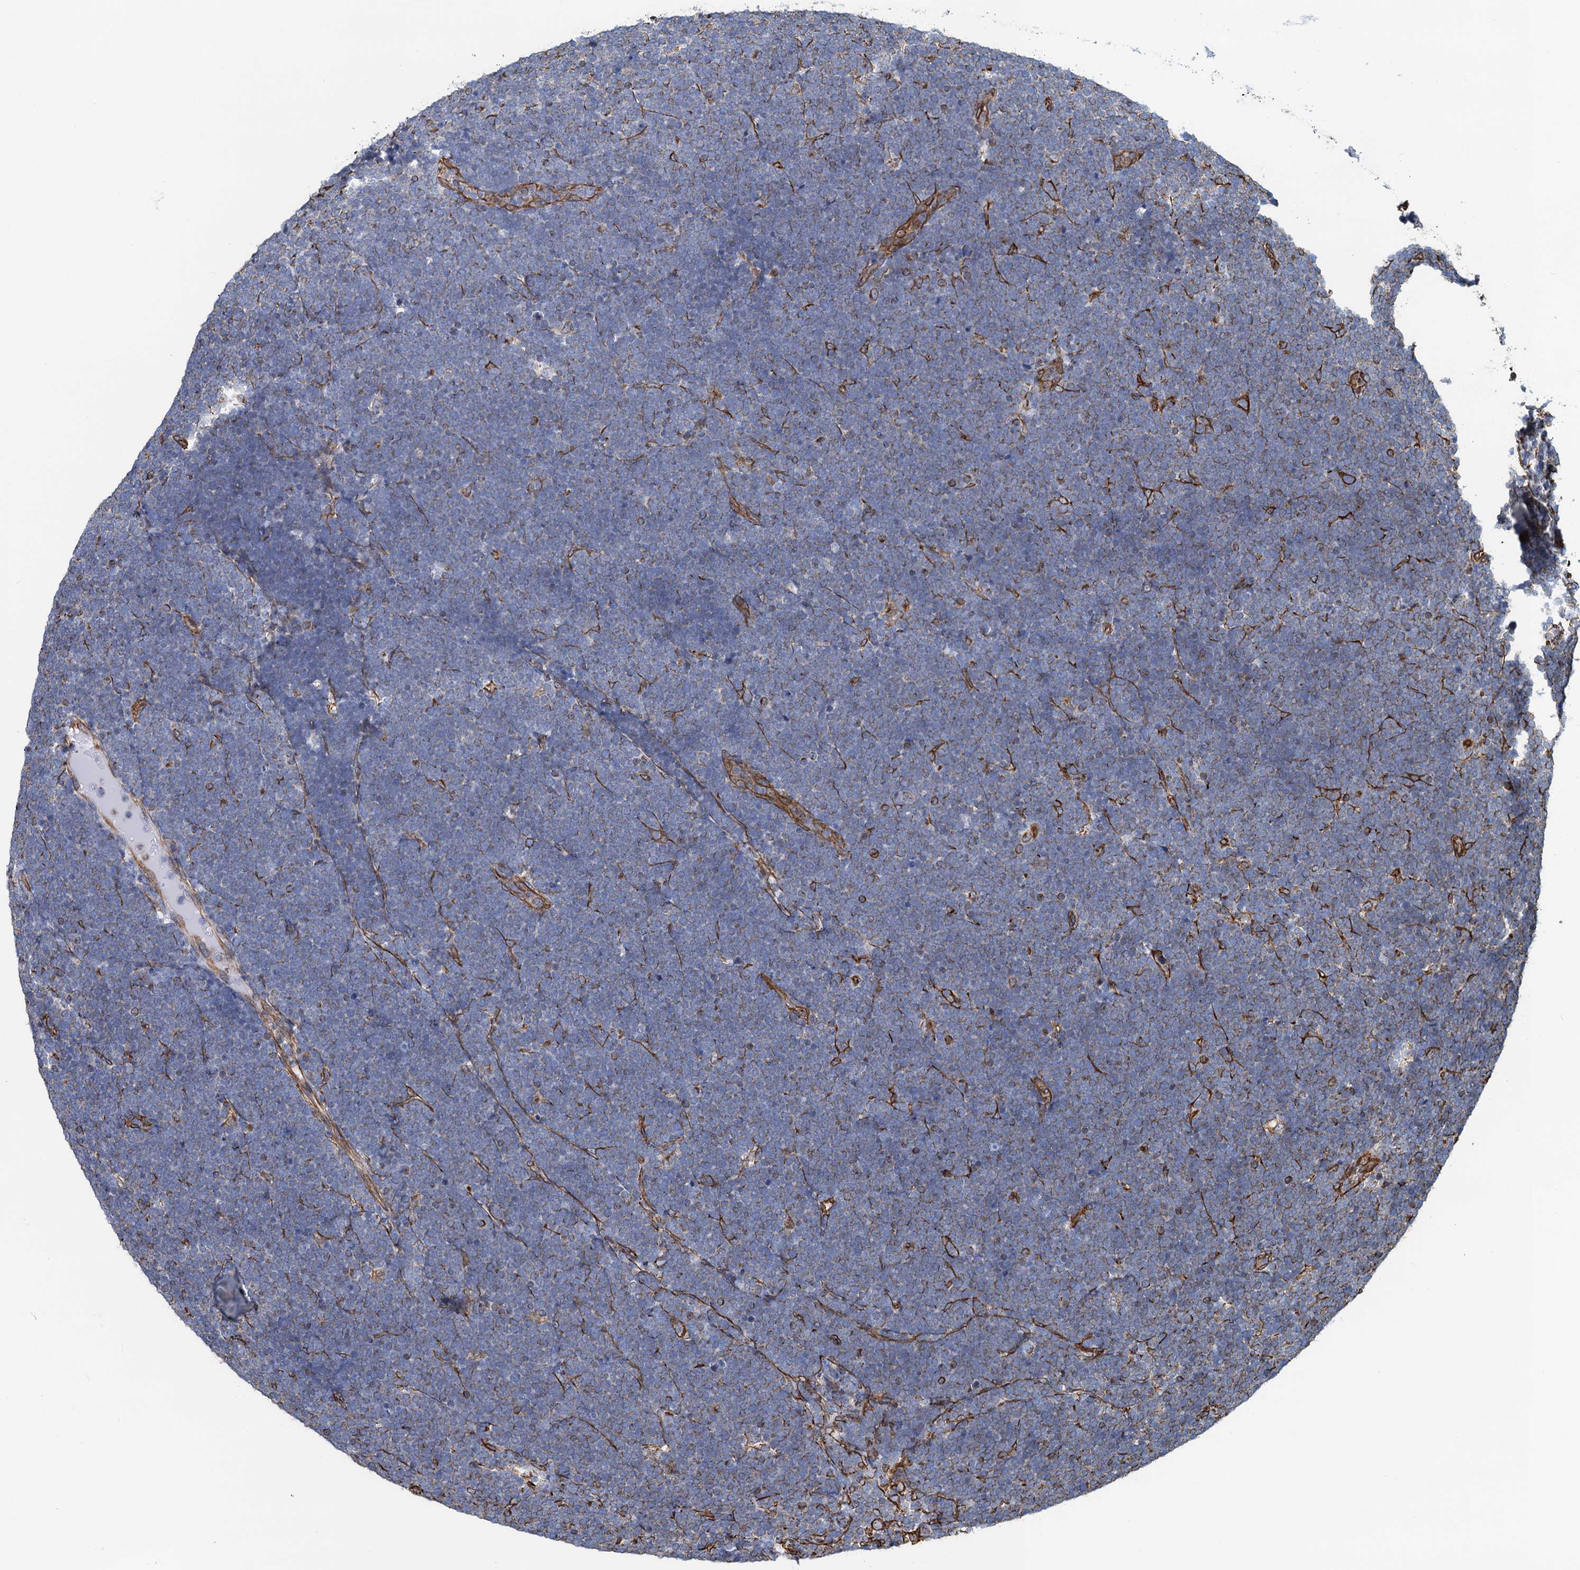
{"staining": {"intensity": "negative", "quantity": "none", "location": "none"}, "tissue": "lymphoma", "cell_type": "Tumor cells", "image_type": "cancer", "snomed": [{"axis": "morphology", "description": "Malignant lymphoma, non-Hodgkin's type, High grade"}, {"axis": "topography", "description": "Lymph node"}], "caption": "Immunohistochemical staining of lymphoma demonstrates no significant staining in tumor cells.", "gene": "PGM2", "patient": {"sex": "male", "age": 13}}